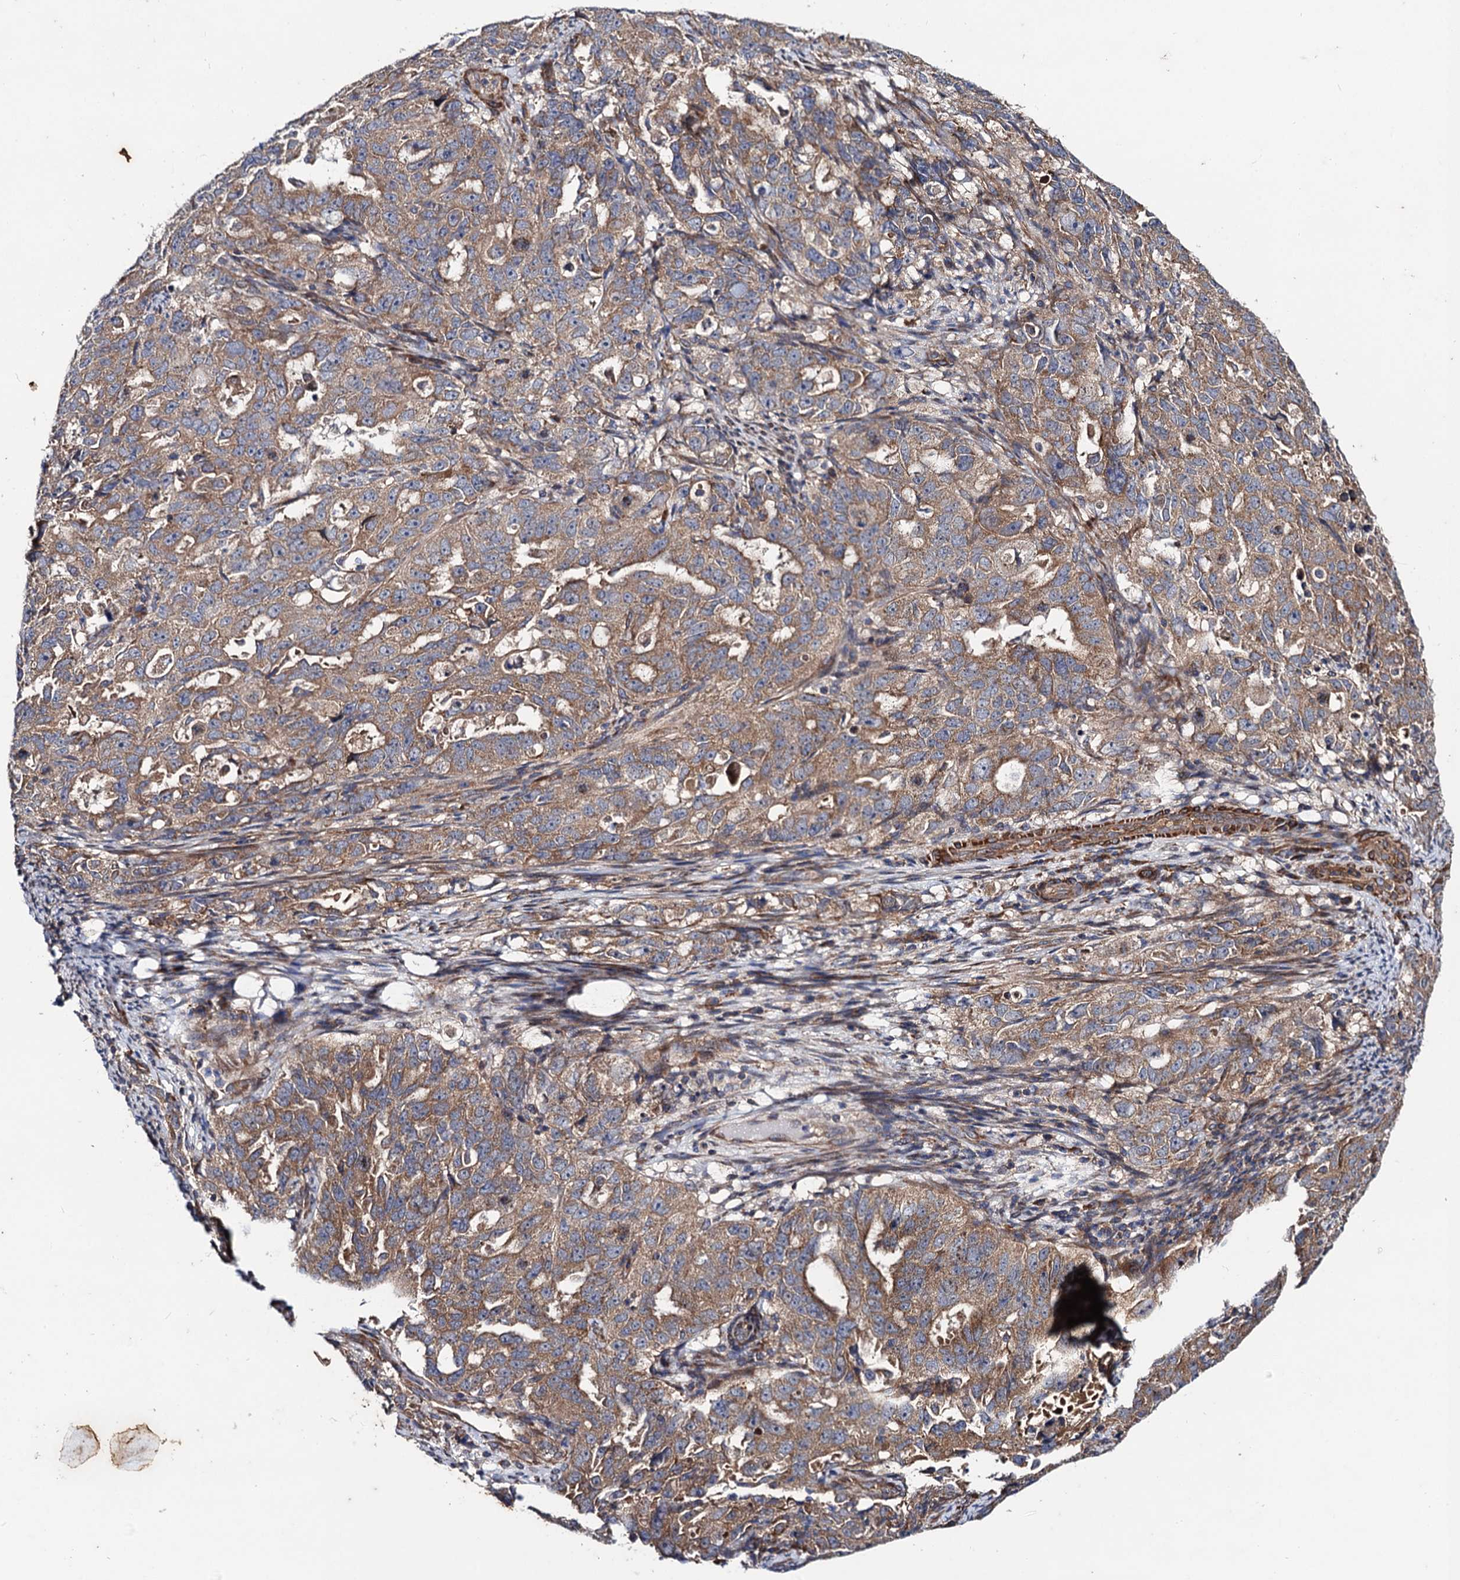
{"staining": {"intensity": "moderate", "quantity": ">75%", "location": "cytoplasmic/membranous"}, "tissue": "endometrial cancer", "cell_type": "Tumor cells", "image_type": "cancer", "snomed": [{"axis": "morphology", "description": "Adenocarcinoma, NOS"}, {"axis": "topography", "description": "Endometrium"}], "caption": "The histopathology image shows a brown stain indicating the presence of a protein in the cytoplasmic/membranous of tumor cells in endometrial cancer (adenocarcinoma).", "gene": "DYDC1", "patient": {"sex": "female", "age": 65}}